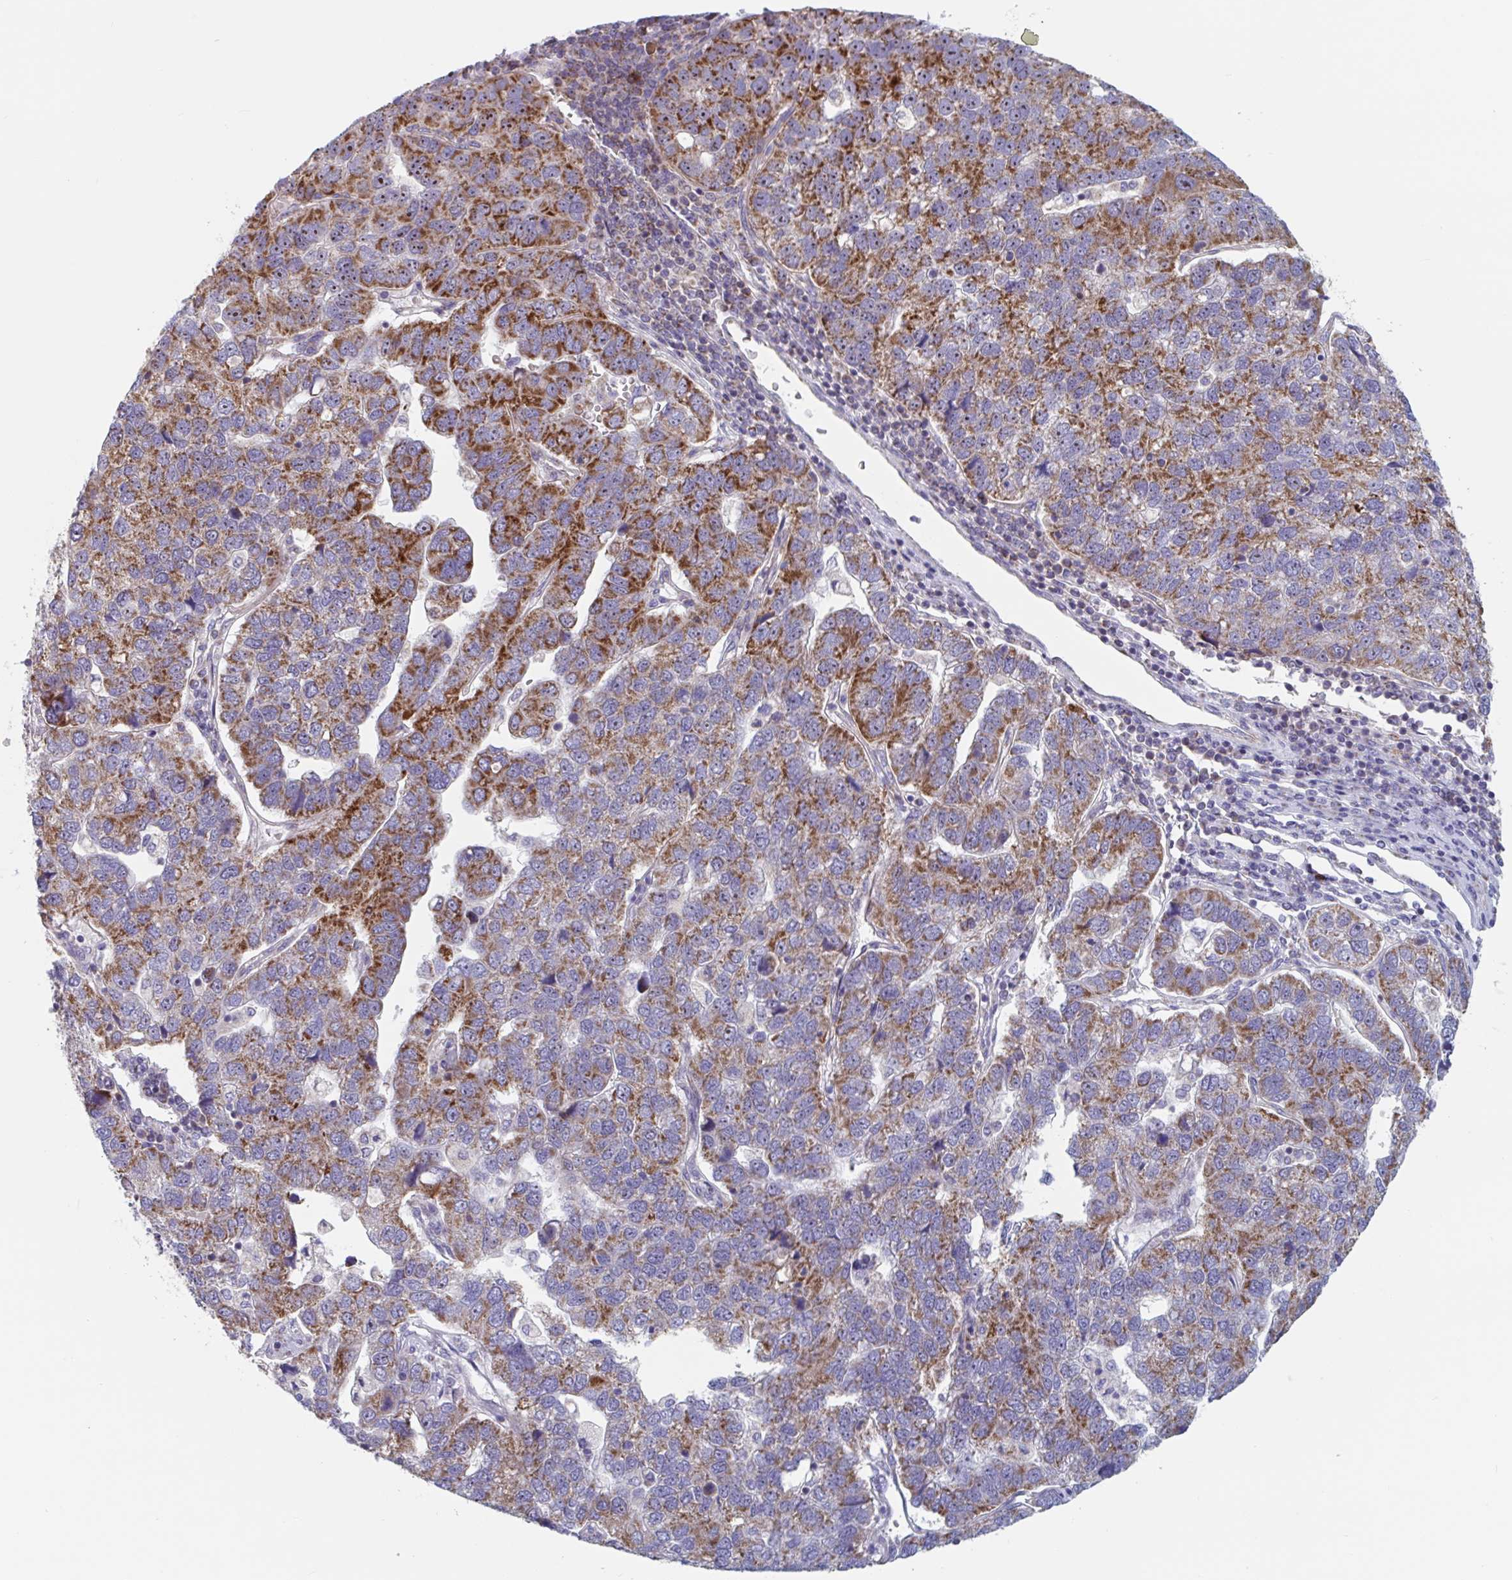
{"staining": {"intensity": "strong", "quantity": "25%-75%", "location": "cytoplasmic/membranous"}, "tissue": "pancreatic cancer", "cell_type": "Tumor cells", "image_type": "cancer", "snomed": [{"axis": "morphology", "description": "Adenocarcinoma, NOS"}, {"axis": "topography", "description": "Pancreas"}], "caption": "IHC histopathology image of neoplastic tissue: human pancreatic cancer stained using immunohistochemistry shows high levels of strong protein expression localized specifically in the cytoplasmic/membranous of tumor cells, appearing as a cytoplasmic/membranous brown color.", "gene": "MRPL53", "patient": {"sex": "female", "age": 61}}